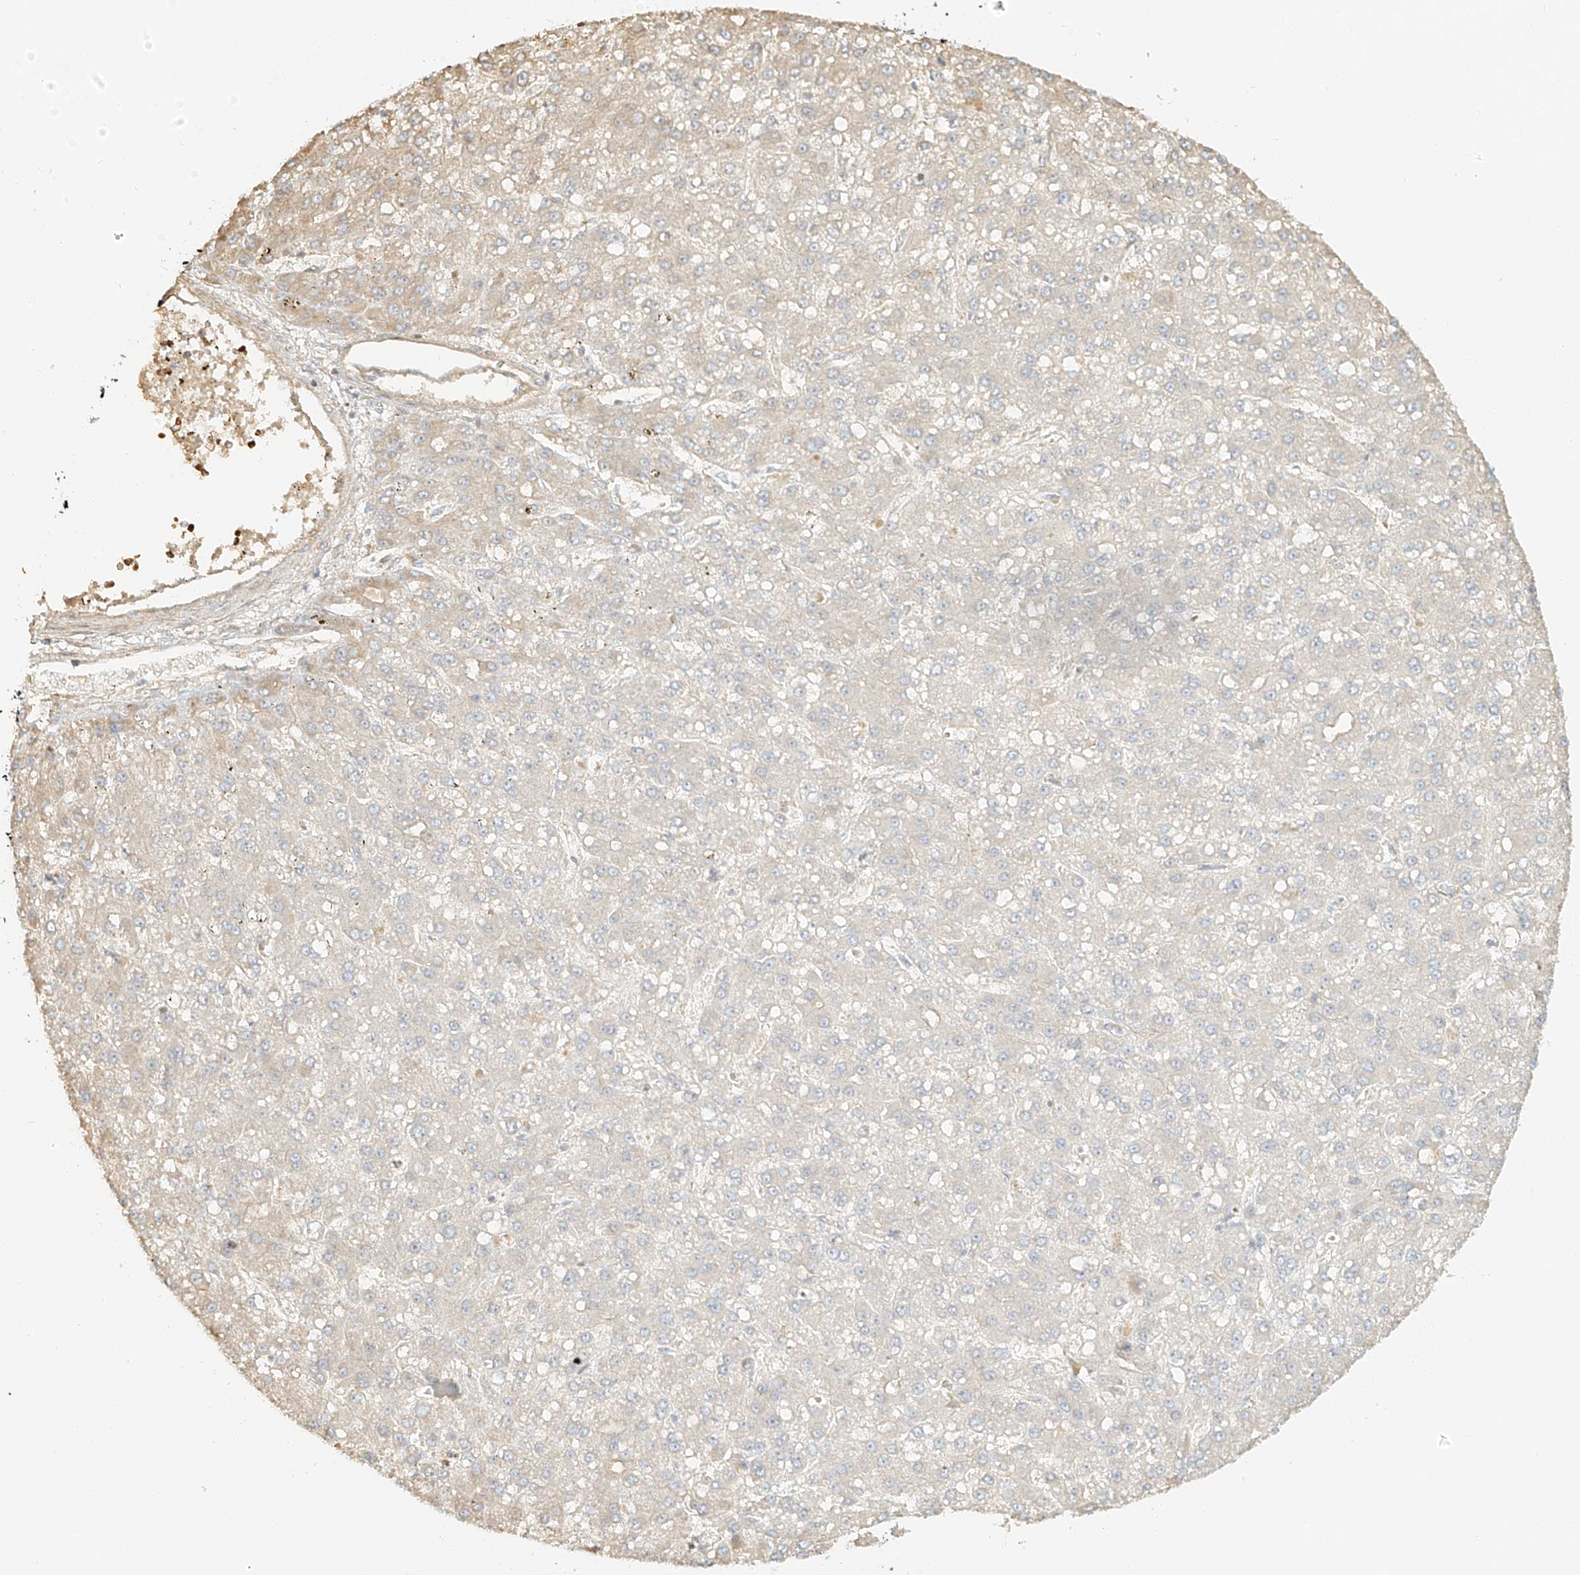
{"staining": {"intensity": "negative", "quantity": "none", "location": "none"}, "tissue": "liver cancer", "cell_type": "Tumor cells", "image_type": "cancer", "snomed": [{"axis": "morphology", "description": "Carcinoma, Hepatocellular, NOS"}, {"axis": "topography", "description": "Liver"}], "caption": "An immunohistochemistry (IHC) image of liver cancer (hepatocellular carcinoma) is shown. There is no staining in tumor cells of liver cancer (hepatocellular carcinoma). The staining is performed using DAB (3,3'-diaminobenzidine) brown chromogen with nuclei counter-stained in using hematoxylin.", "gene": "UPK1B", "patient": {"sex": "male", "age": 67}}